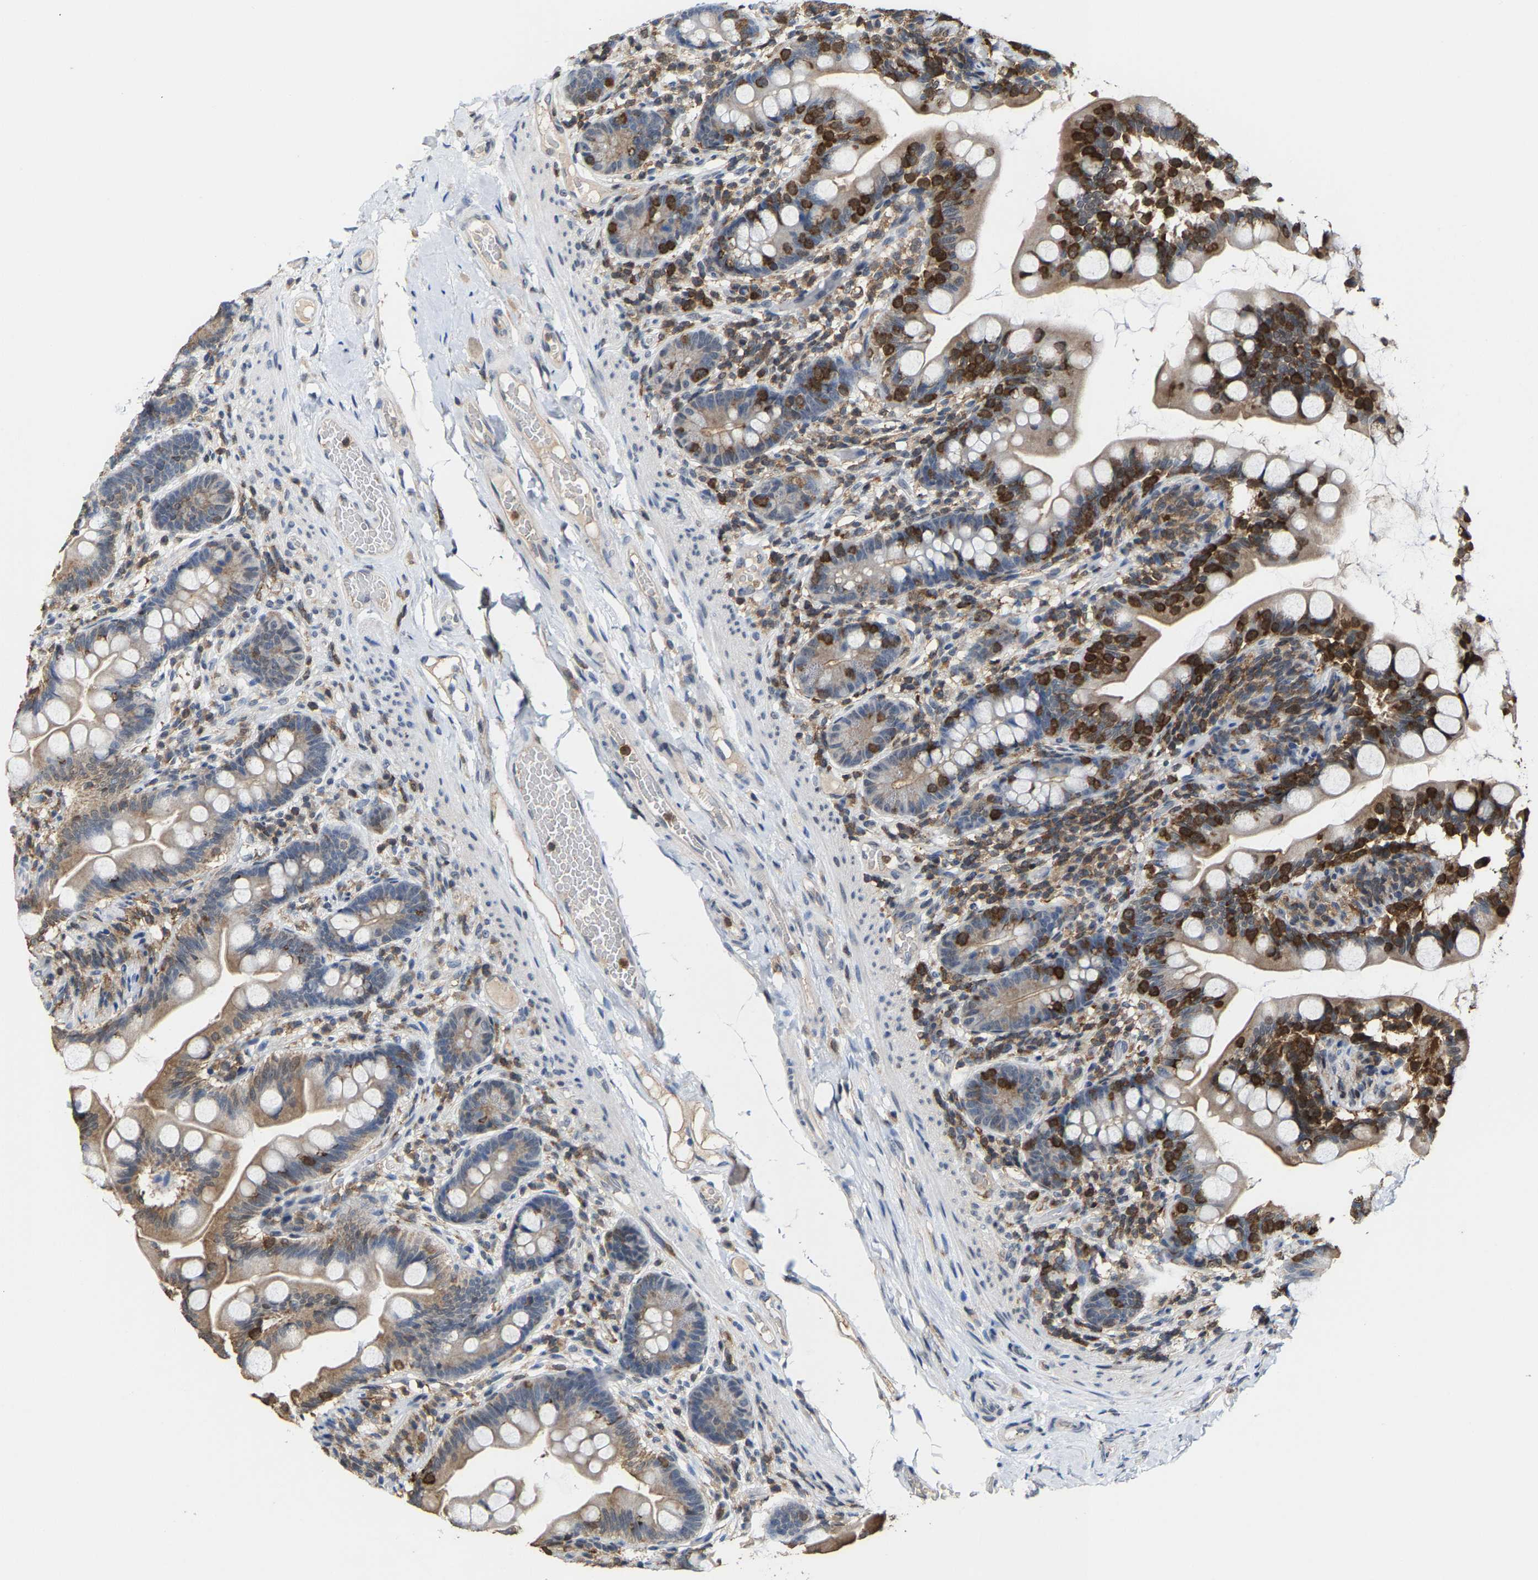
{"staining": {"intensity": "moderate", "quantity": ">75%", "location": "cytoplasmic/membranous"}, "tissue": "small intestine", "cell_type": "Glandular cells", "image_type": "normal", "snomed": [{"axis": "morphology", "description": "Normal tissue, NOS"}, {"axis": "topography", "description": "Small intestine"}], "caption": "Brown immunohistochemical staining in unremarkable small intestine shows moderate cytoplasmic/membranous staining in approximately >75% of glandular cells.", "gene": "FGD3", "patient": {"sex": "female", "age": 56}}